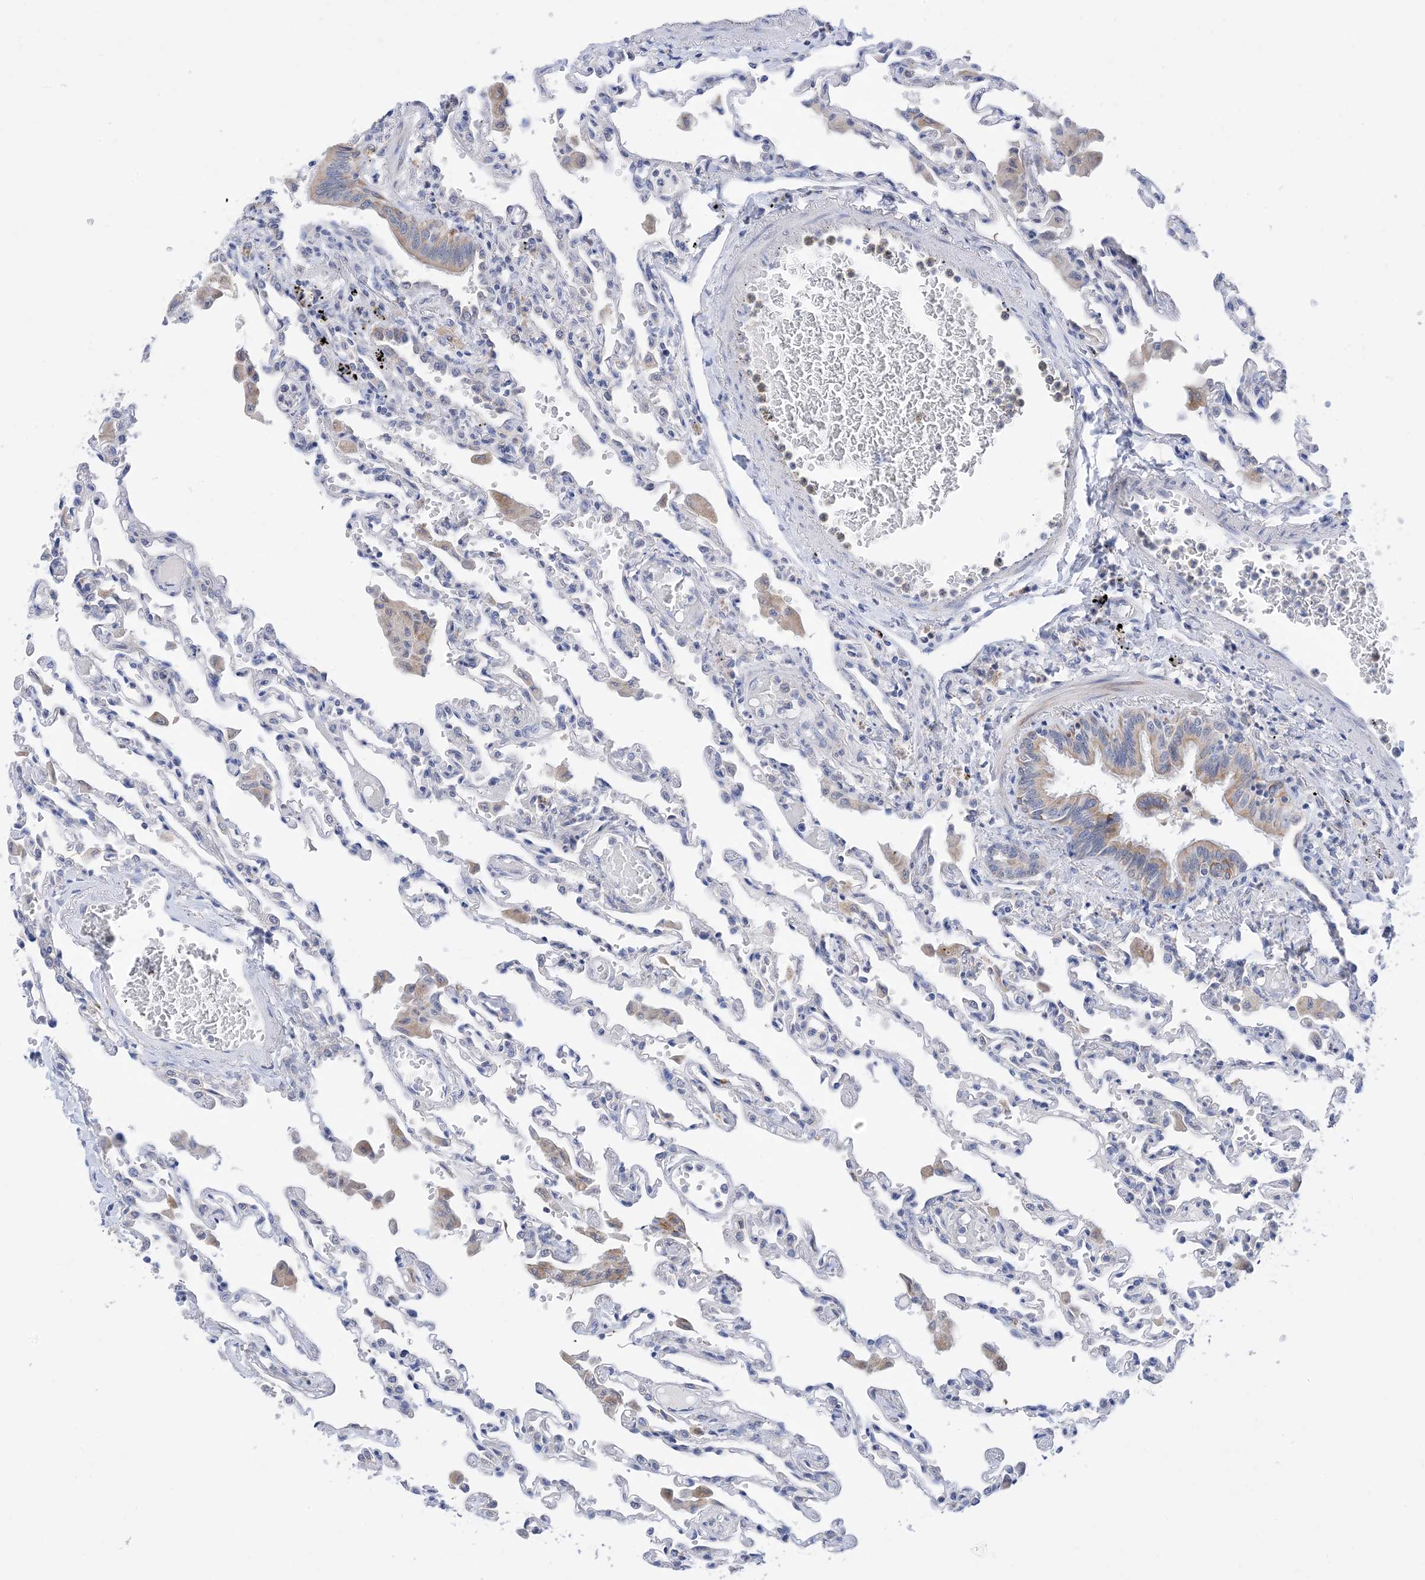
{"staining": {"intensity": "negative", "quantity": "none", "location": "none"}, "tissue": "lung", "cell_type": "Alveolar cells", "image_type": "normal", "snomed": [{"axis": "morphology", "description": "Normal tissue, NOS"}, {"axis": "topography", "description": "Bronchus"}, {"axis": "topography", "description": "Lung"}], "caption": "This is a histopathology image of IHC staining of normal lung, which shows no positivity in alveolar cells. (DAB immunohistochemistry visualized using brightfield microscopy, high magnification).", "gene": "PLK4", "patient": {"sex": "female", "age": 49}}